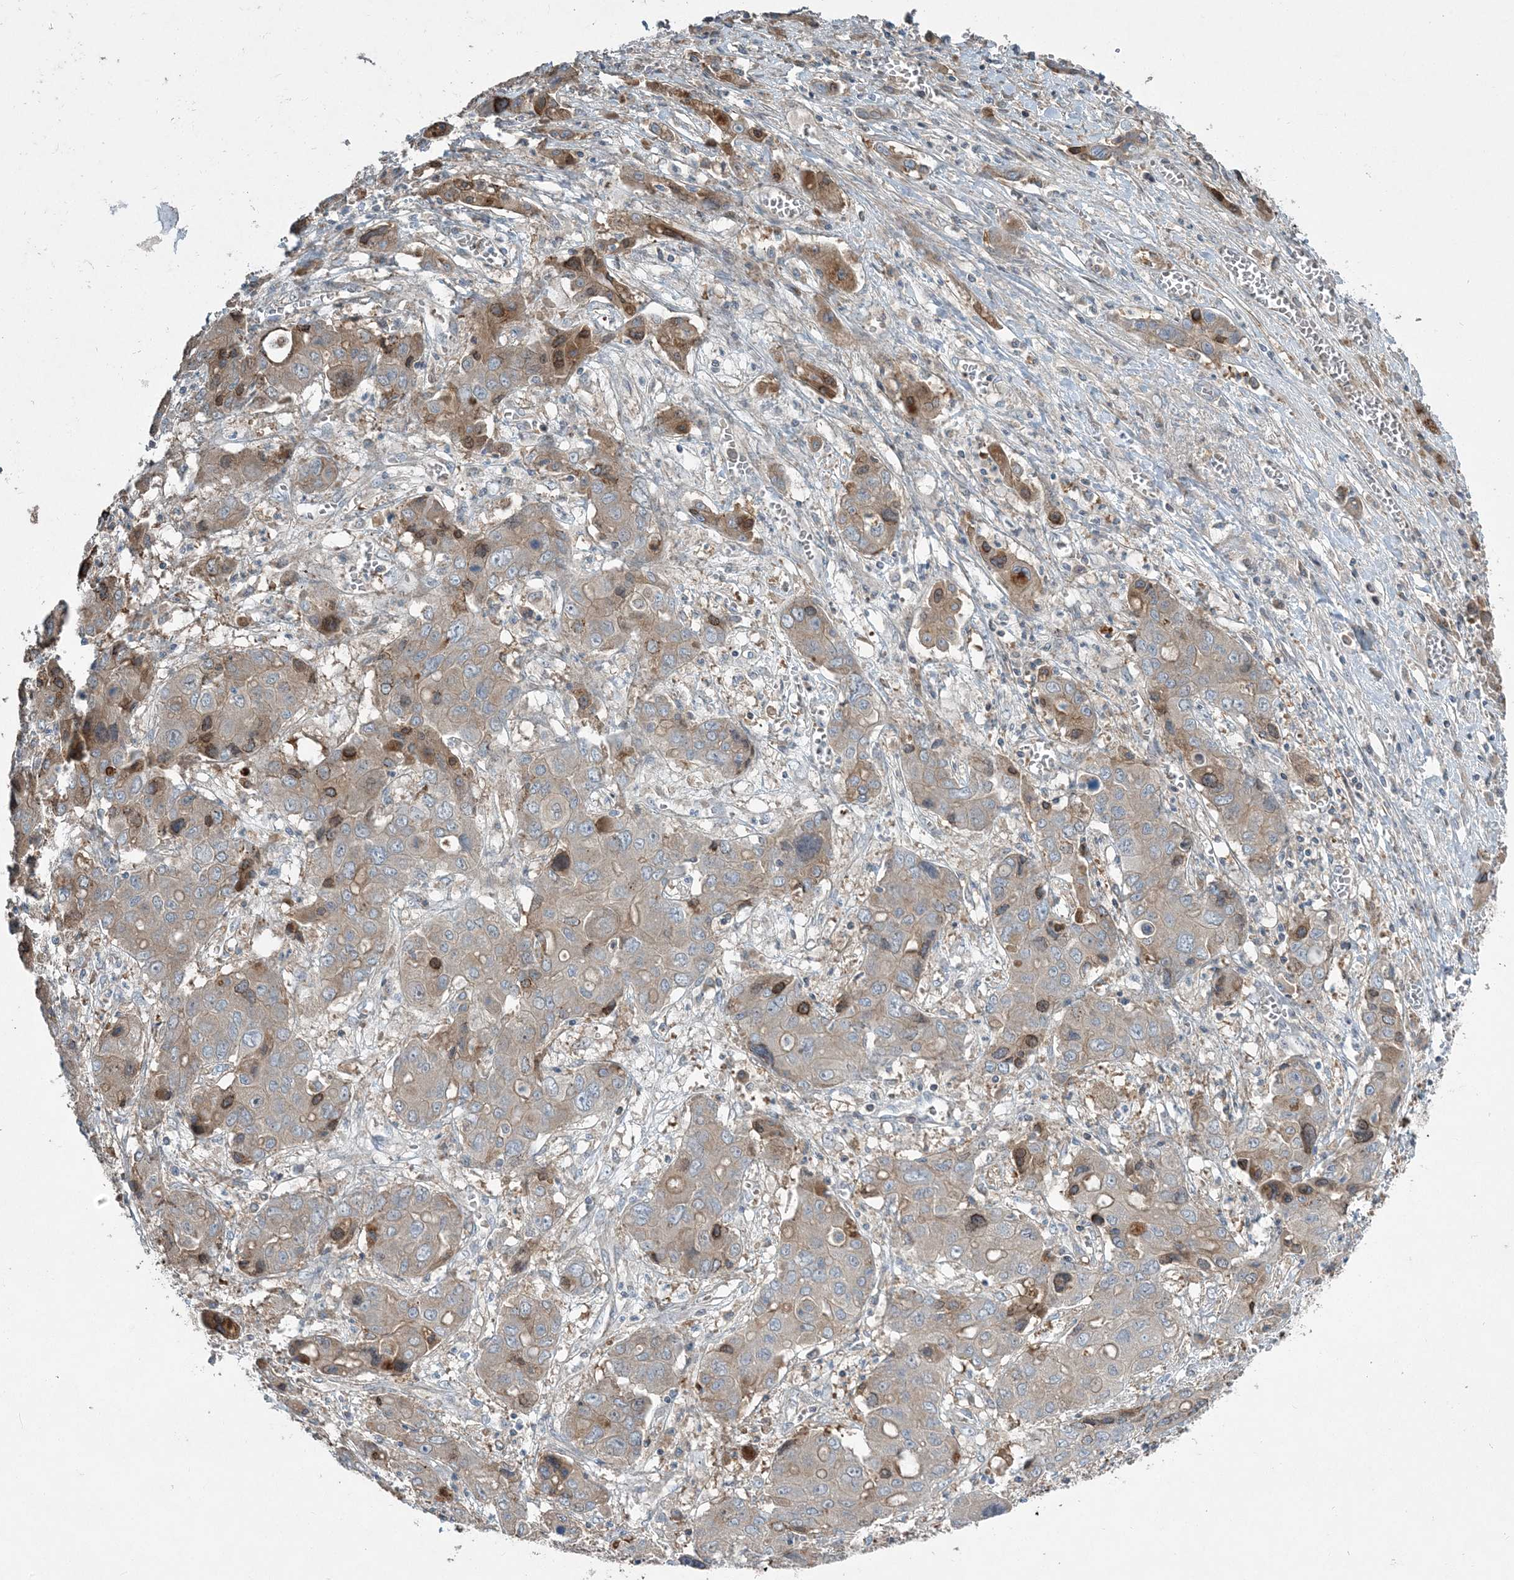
{"staining": {"intensity": "moderate", "quantity": "<25%", "location": "nuclear"}, "tissue": "liver cancer", "cell_type": "Tumor cells", "image_type": "cancer", "snomed": [{"axis": "morphology", "description": "Cholangiocarcinoma"}, {"axis": "topography", "description": "Liver"}], "caption": "Brown immunohistochemical staining in human liver cancer exhibits moderate nuclear staining in approximately <25% of tumor cells.", "gene": "SLC4A10", "patient": {"sex": "male", "age": 67}}